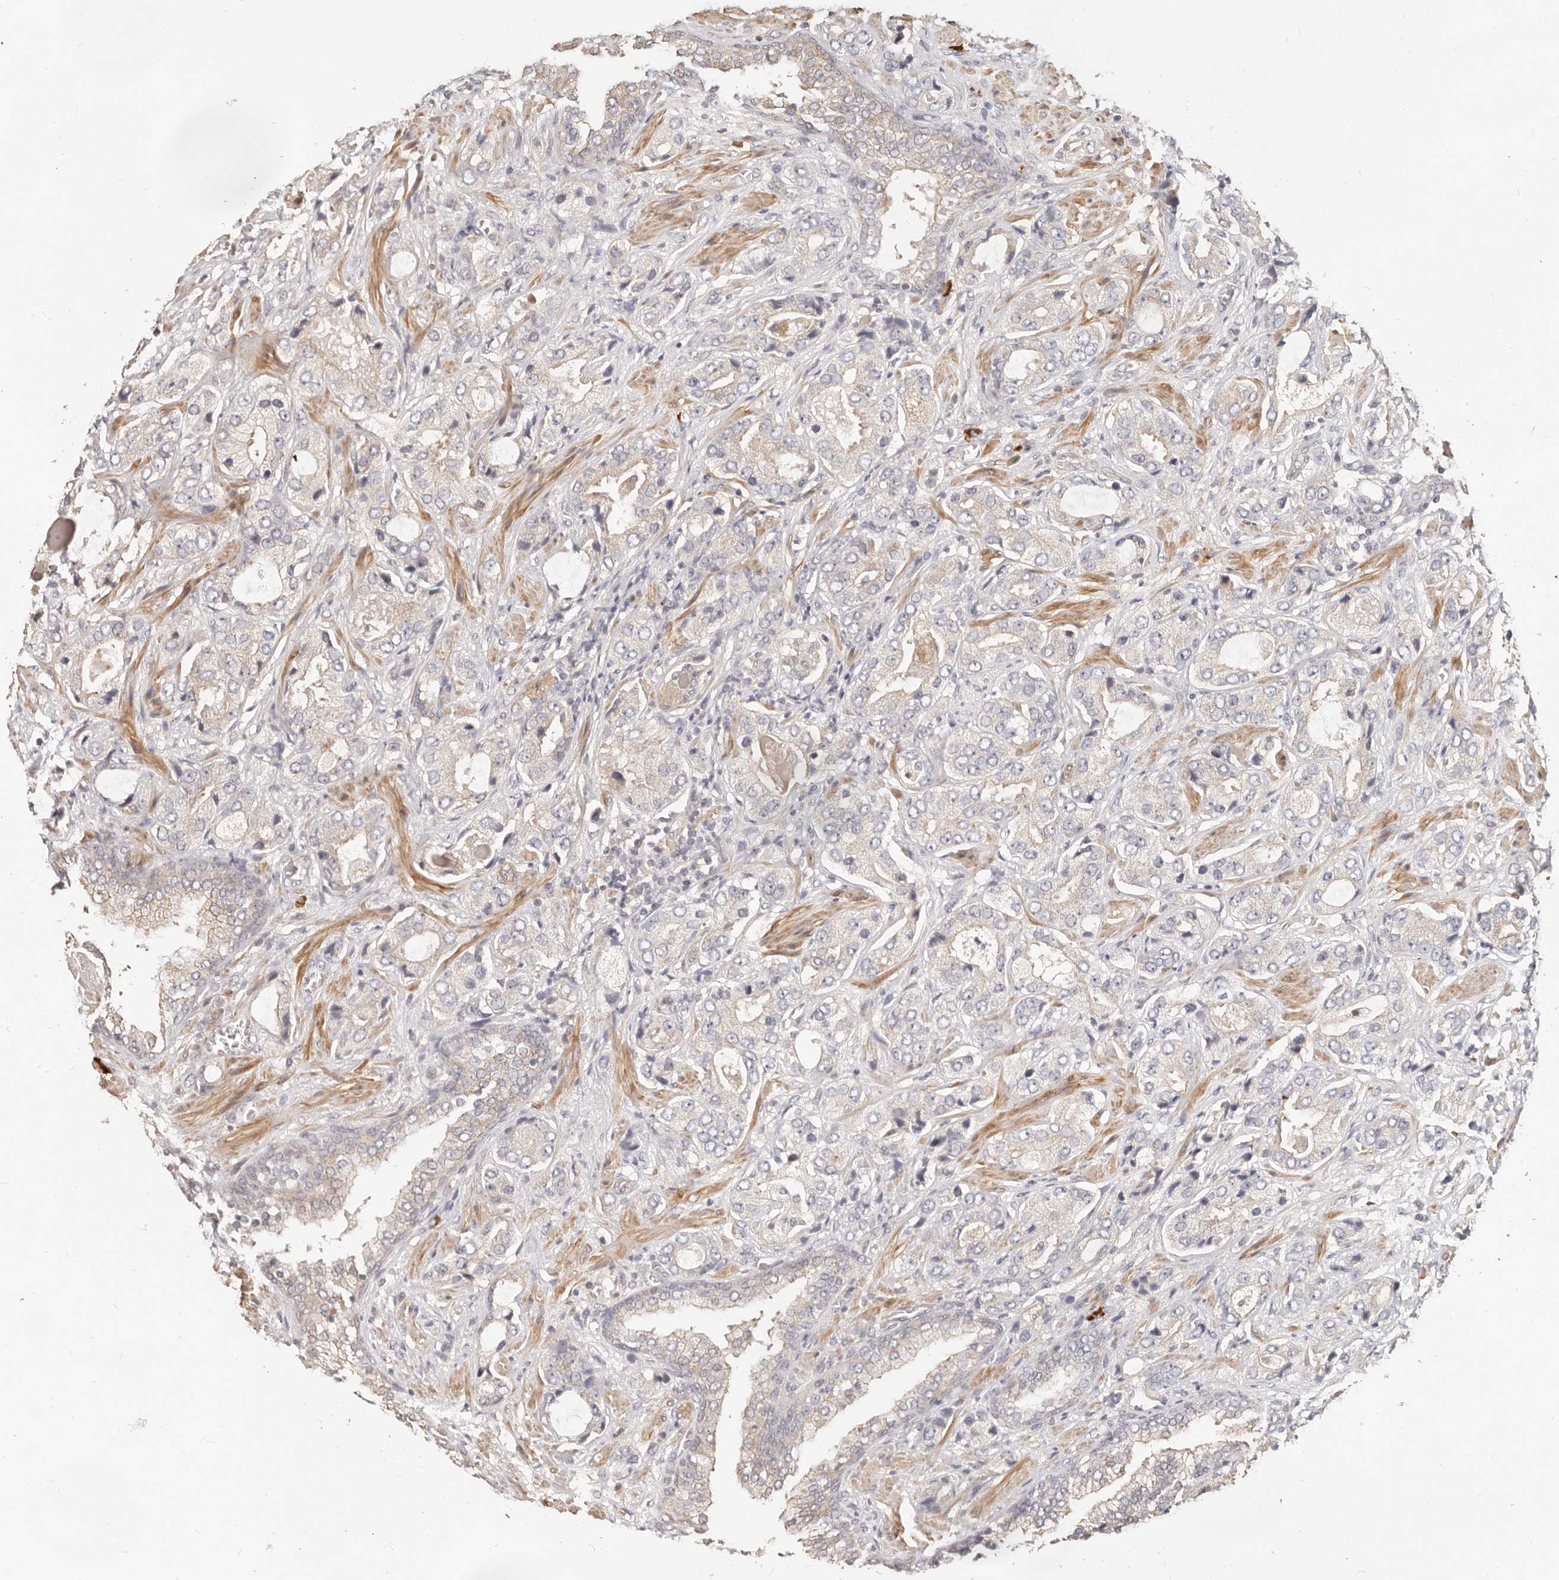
{"staining": {"intensity": "weak", "quantity": "<25%", "location": "cytoplasmic/membranous"}, "tissue": "prostate cancer", "cell_type": "Tumor cells", "image_type": "cancer", "snomed": [{"axis": "morphology", "description": "Normal tissue, NOS"}, {"axis": "morphology", "description": "Adenocarcinoma, High grade"}, {"axis": "topography", "description": "Prostate"}, {"axis": "topography", "description": "Peripheral nerve tissue"}], "caption": "DAB immunohistochemical staining of human prostate high-grade adenocarcinoma shows no significant expression in tumor cells.", "gene": "ZRANB1", "patient": {"sex": "male", "age": 59}}